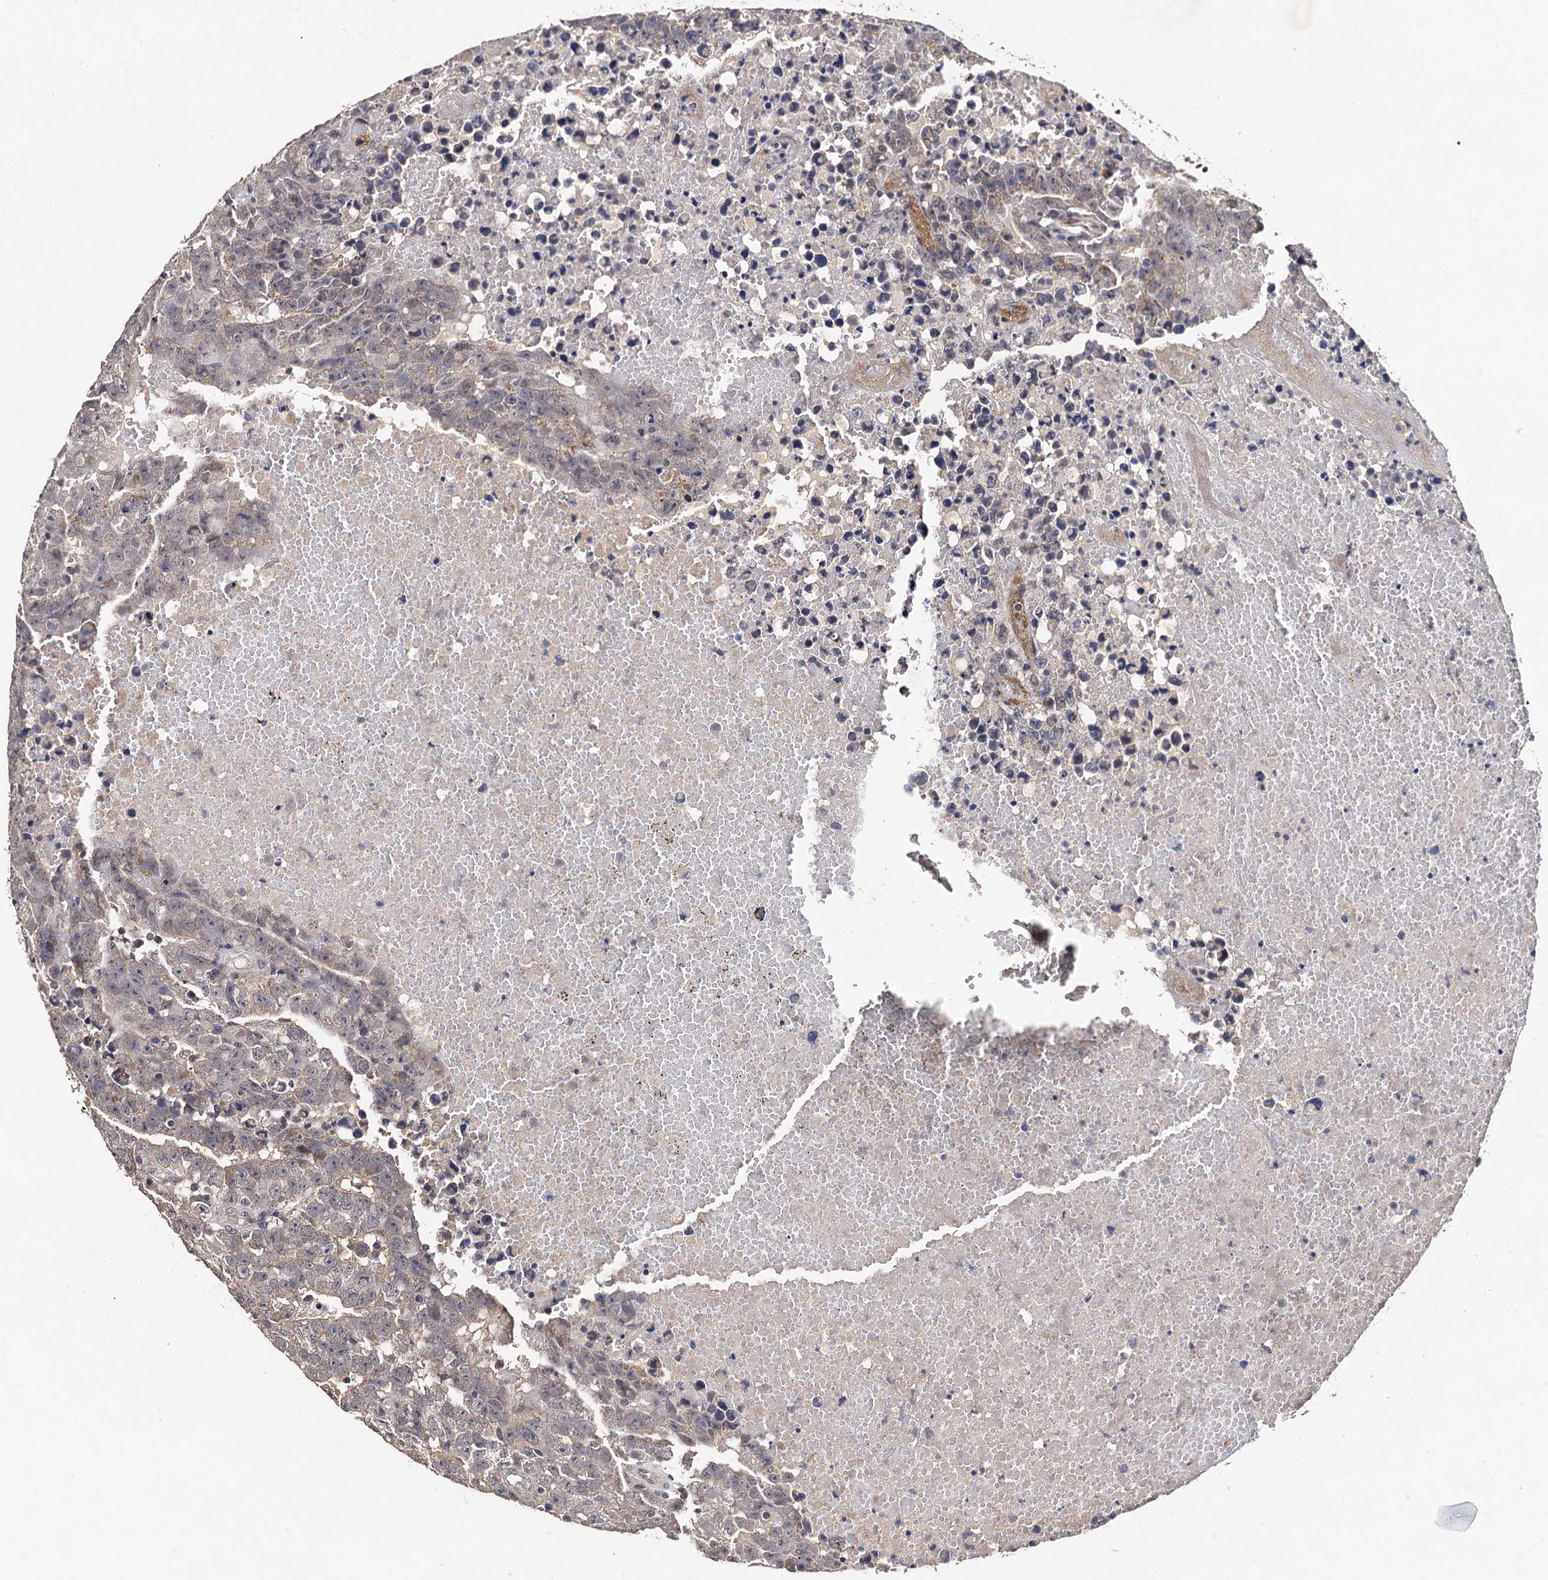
{"staining": {"intensity": "weak", "quantity": "25%-75%", "location": "cytoplasmic/membranous"}, "tissue": "testis cancer", "cell_type": "Tumor cells", "image_type": "cancer", "snomed": [{"axis": "morphology", "description": "Carcinoma, Embryonal, NOS"}, {"axis": "topography", "description": "Testis"}], "caption": "This image shows immunohistochemistry staining of human embryonal carcinoma (testis), with low weak cytoplasmic/membranous expression in about 25%-75% of tumor cells.", "gene": "PPTC7", "patient": {"sex": "male", "age": 25}}